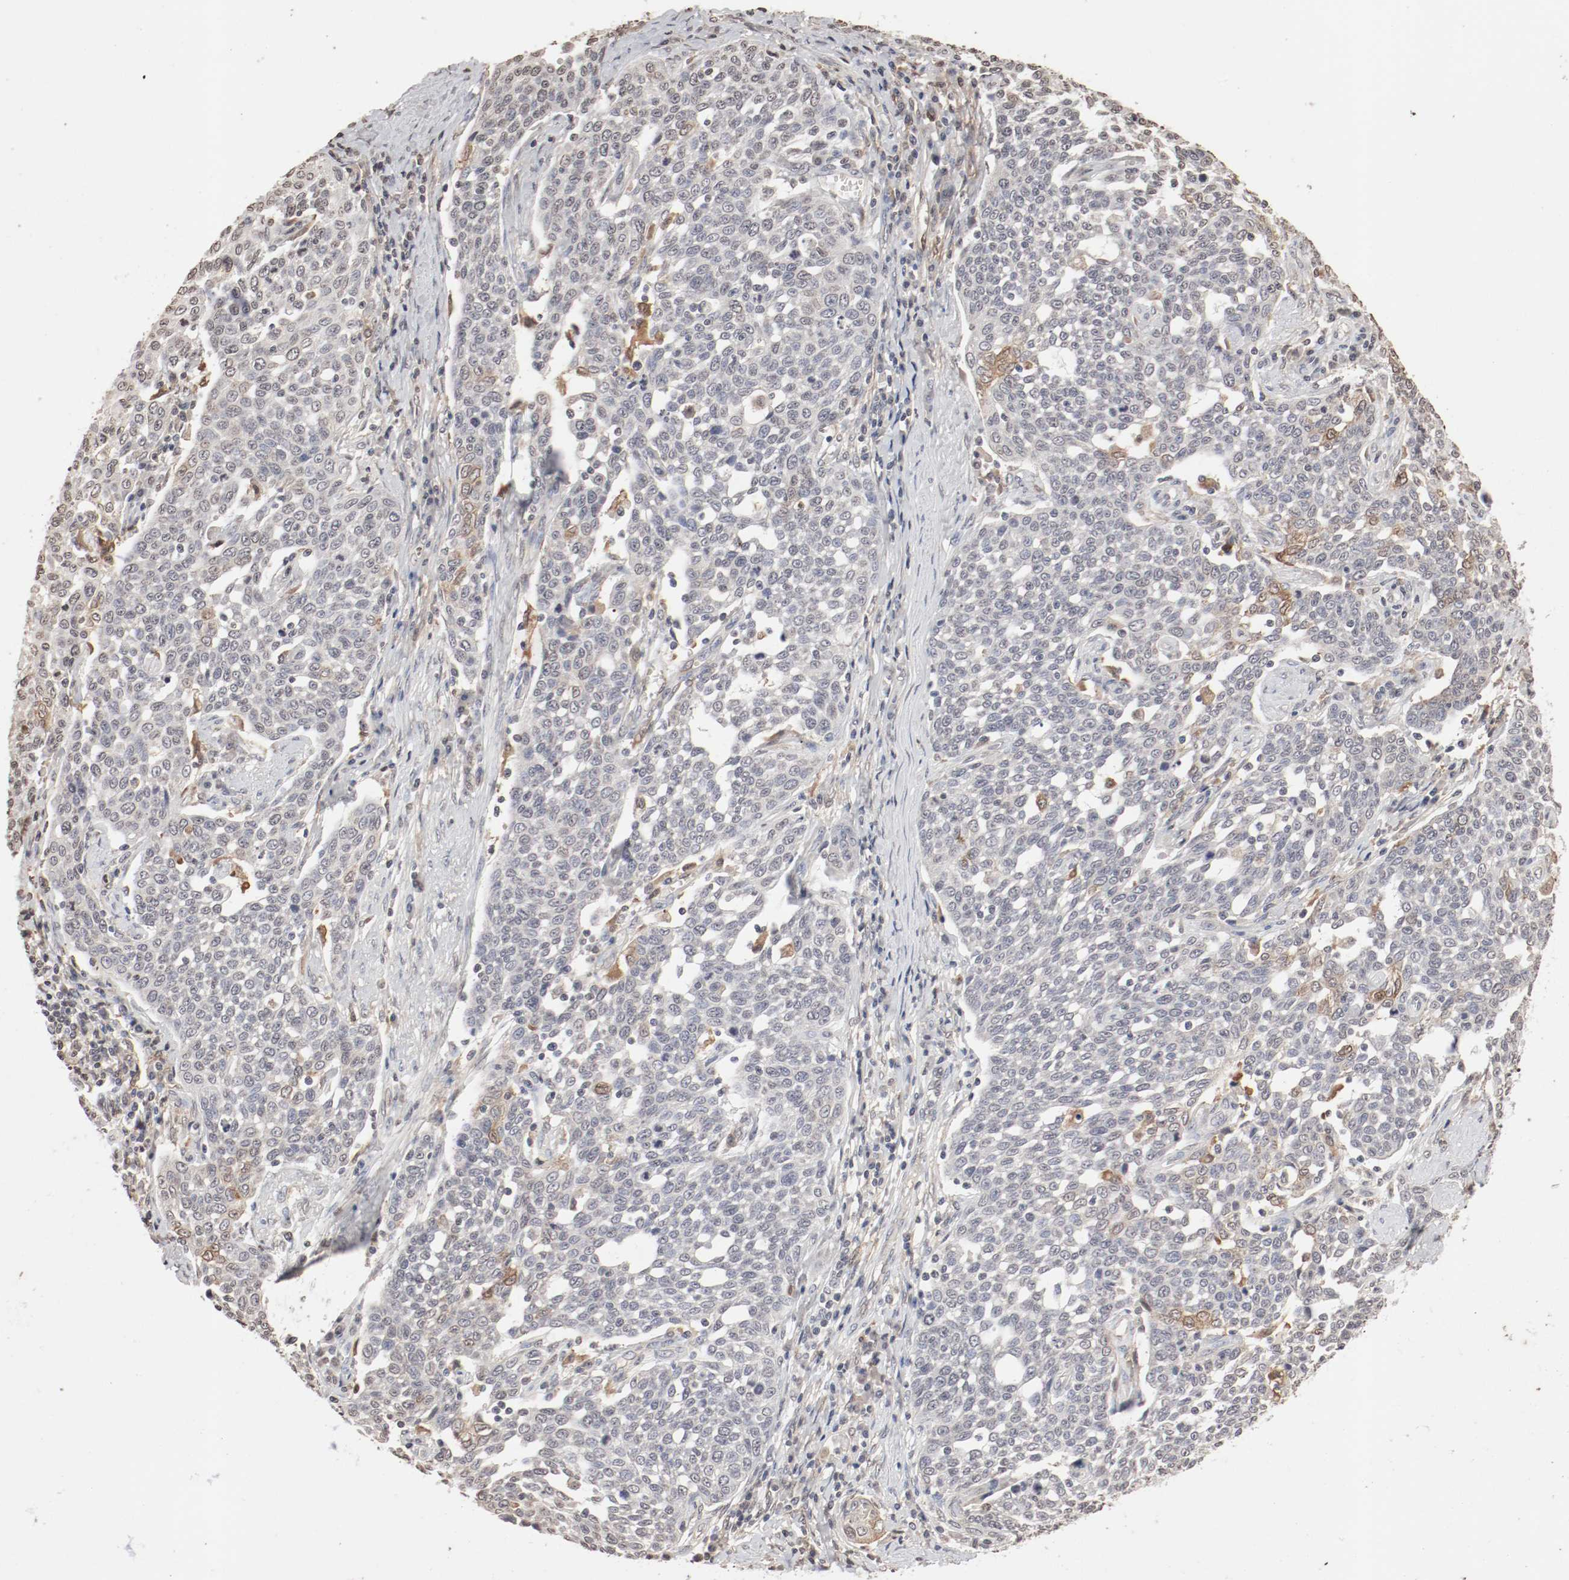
{"staining": {"intensity": "weak", "quantity": "<25%", "location": "cytoplasmic/membranous,nuclear"}, "tissue": "cervical cancer", "cell_type": "Tumor cells", "image_type": "cancer", "snomed": [{"axis": "morphology", "description": "Squamous cell carcinoma, NOS"}, {"axis": "topography", "description": "Cervix"}], "caption": "Tumor cells are negative for brown protein staining in cervical cancer. The staining is performed using DAB (3,3'-diaminobenzidine) brown chromogen with nuclei counter-stained in using hematoxylin.", "gene": "WASL", "patient": {"sex": "female", "age": 34}}